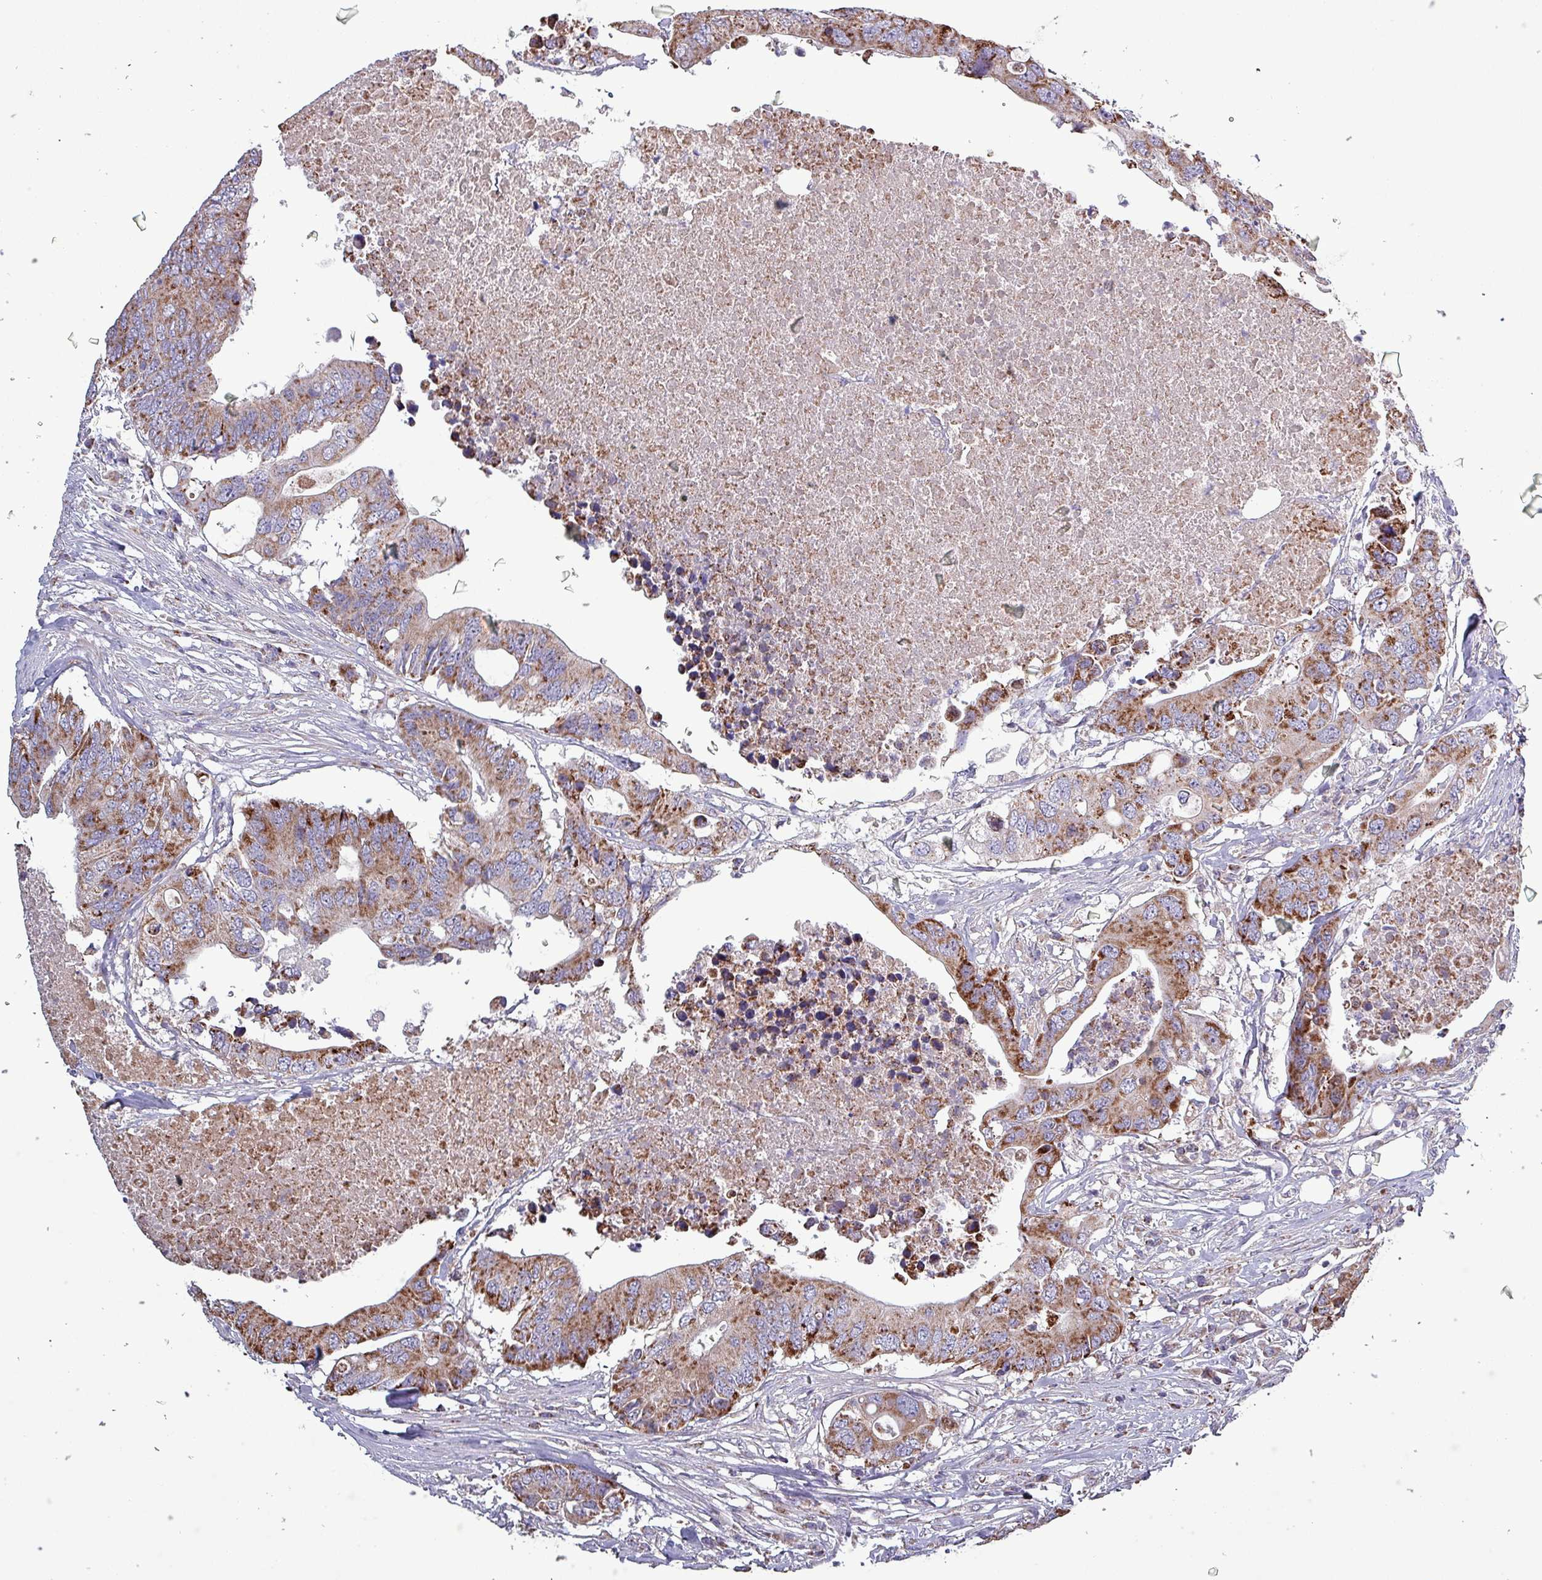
{"staining": {"intensity": "moderate", "quantity": ">75%", "location": "cytoplasmic/membranous"}, "tissue": "colorectal cancer", "cell_type": "Tumor cells", "image_type": "cancer", "snomed": [{"axis": "morphology", "description": "Adenocarcinoma, NOS"}, {"axis": "topography", "description": "Colon"}], "caption": "Protein expression analysis of human colorectal adenocarcinoma reveals moderate cytoplasmic/membranous staining in about >75% of tumor cells.", "gene": "ZNF322", "patient": {"sex": "male", "age": 71}}